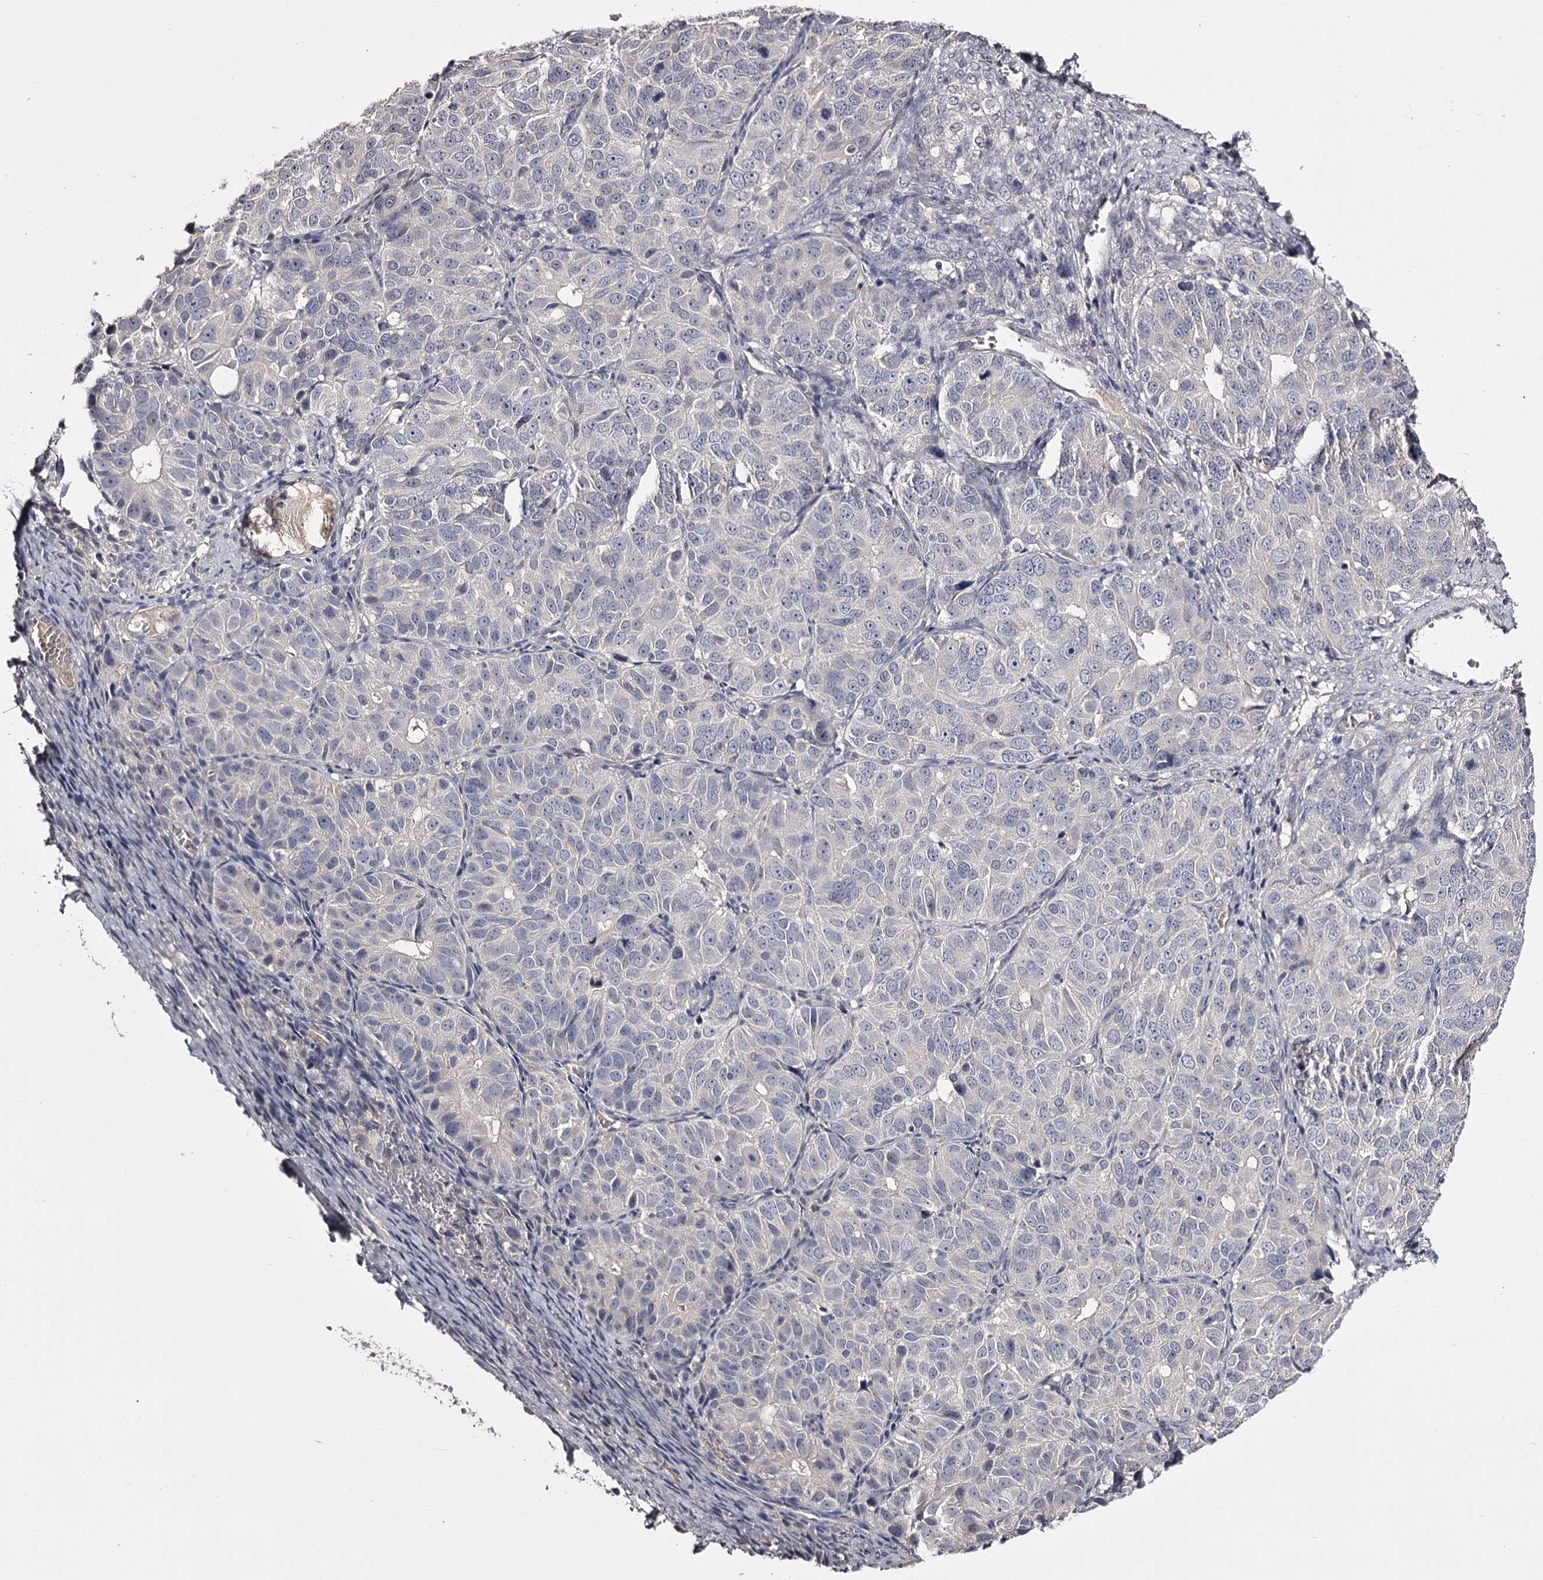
{"staining": {"intensity": "negative", "quantity": "none", "location": "none"}, "tissue": "ovarian cancer", "cell_type": "Tumor cells", "image_type": "cancer", "snomed": [{"axis": "morphology", "description": "Carcinoma, endometroid"}, {"axis": "topography", "description": "Ovary"}], "caption": "Tumor cells show no significant protein positivity in ovarian cancer (endometroid carcinoma).", "gene": "PRM2", "patient": {"sex": "female", "age": 51}}